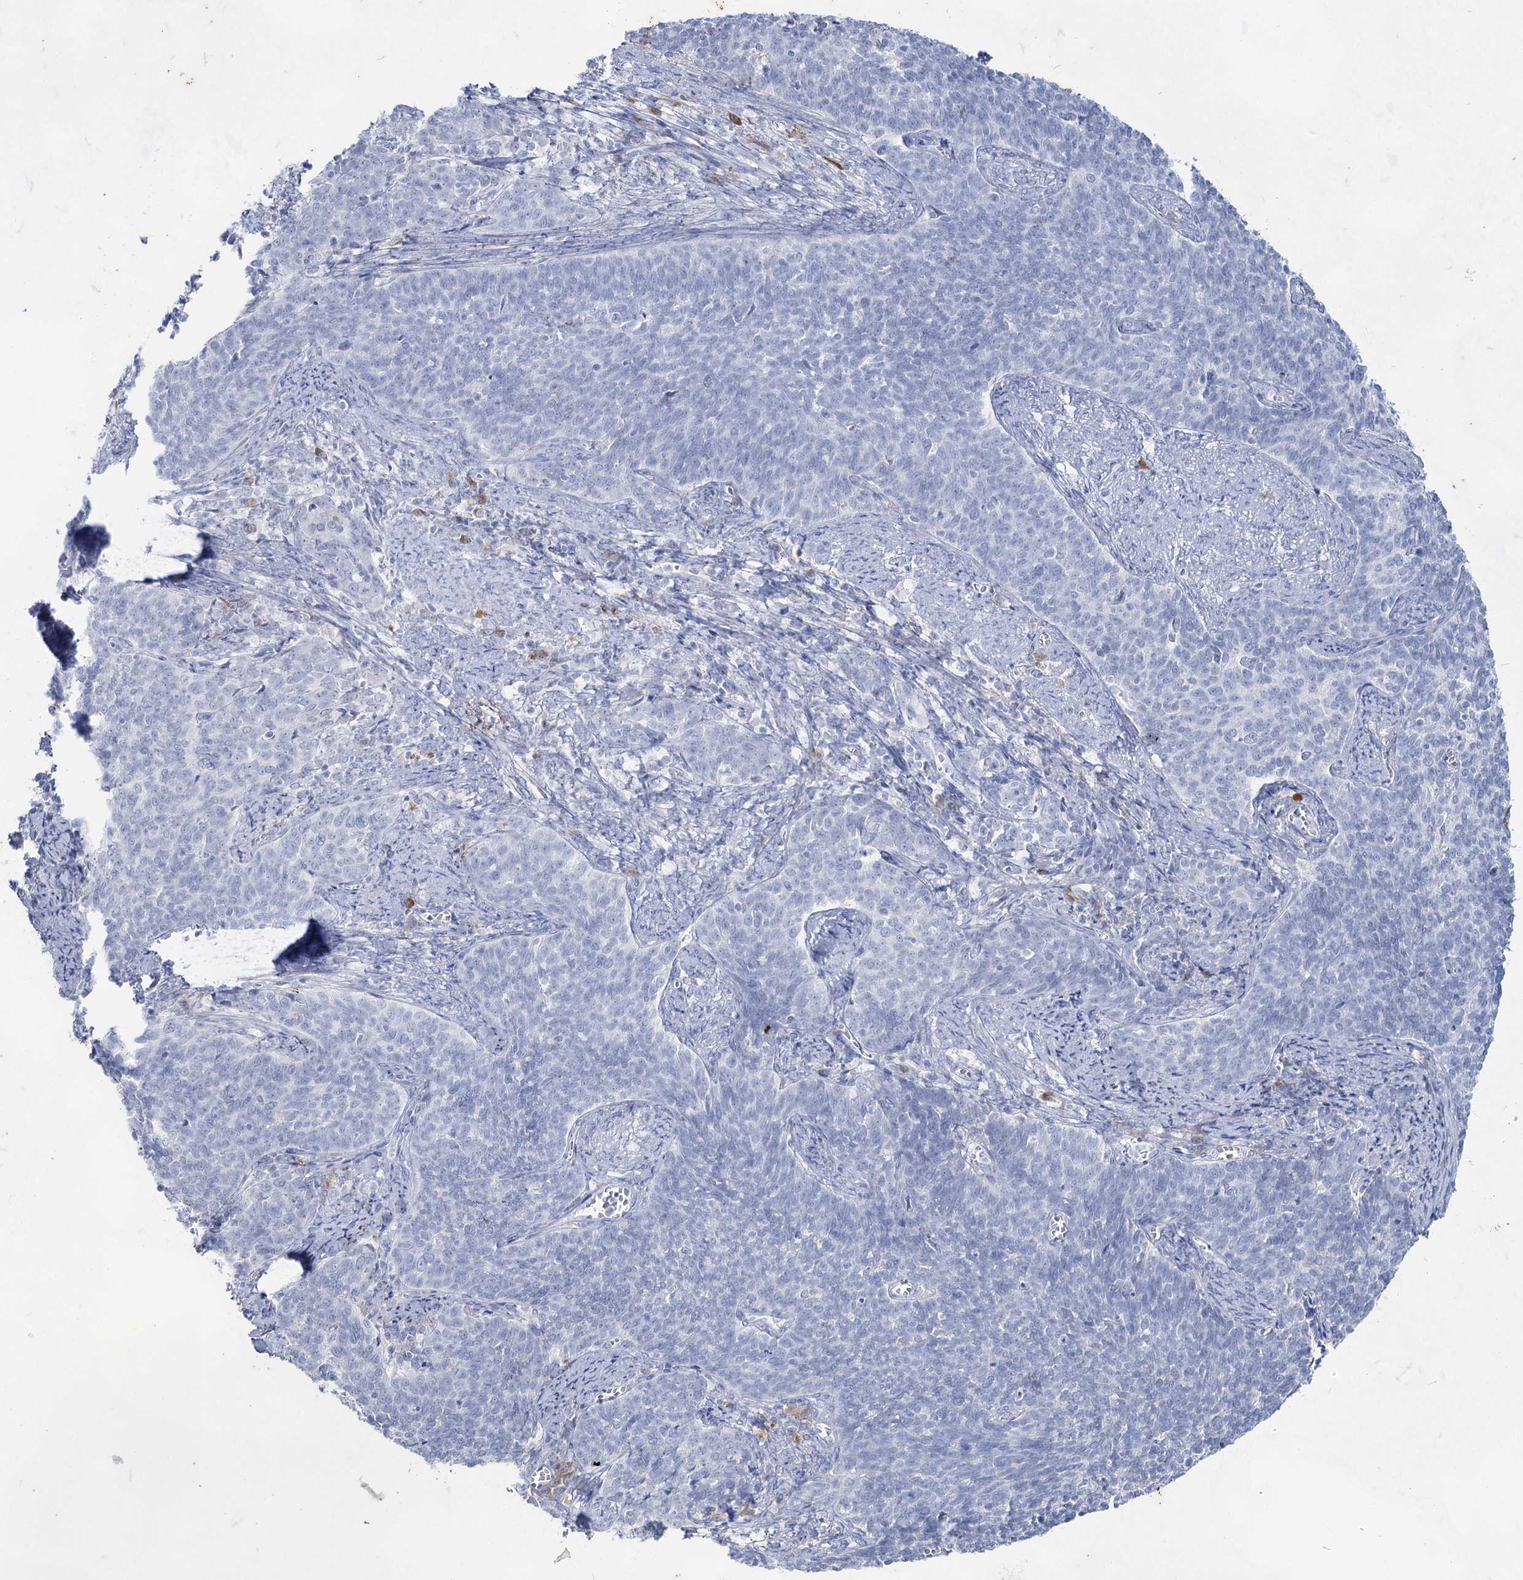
{"staining": {"intensity": "negative", "quantity": "none", "location": "none"}, "tissue": "cervical cancer", "cell_type": "Tumor cells", "image_type": "cancer", "snomed": [{"axis": "morphology", "description": "Squamous cell carcinoma, NOS"}, {"axis": "topography", "description": "Cervix"}], "caption": "Immunohistochemistry image of cervical cancer (squamous cell carcinoma) stained for a protein (brown), which reveals no positivity in tumor cells.", "gene": "ACRV1", "patient": {"sex": "female", "age": 39}}